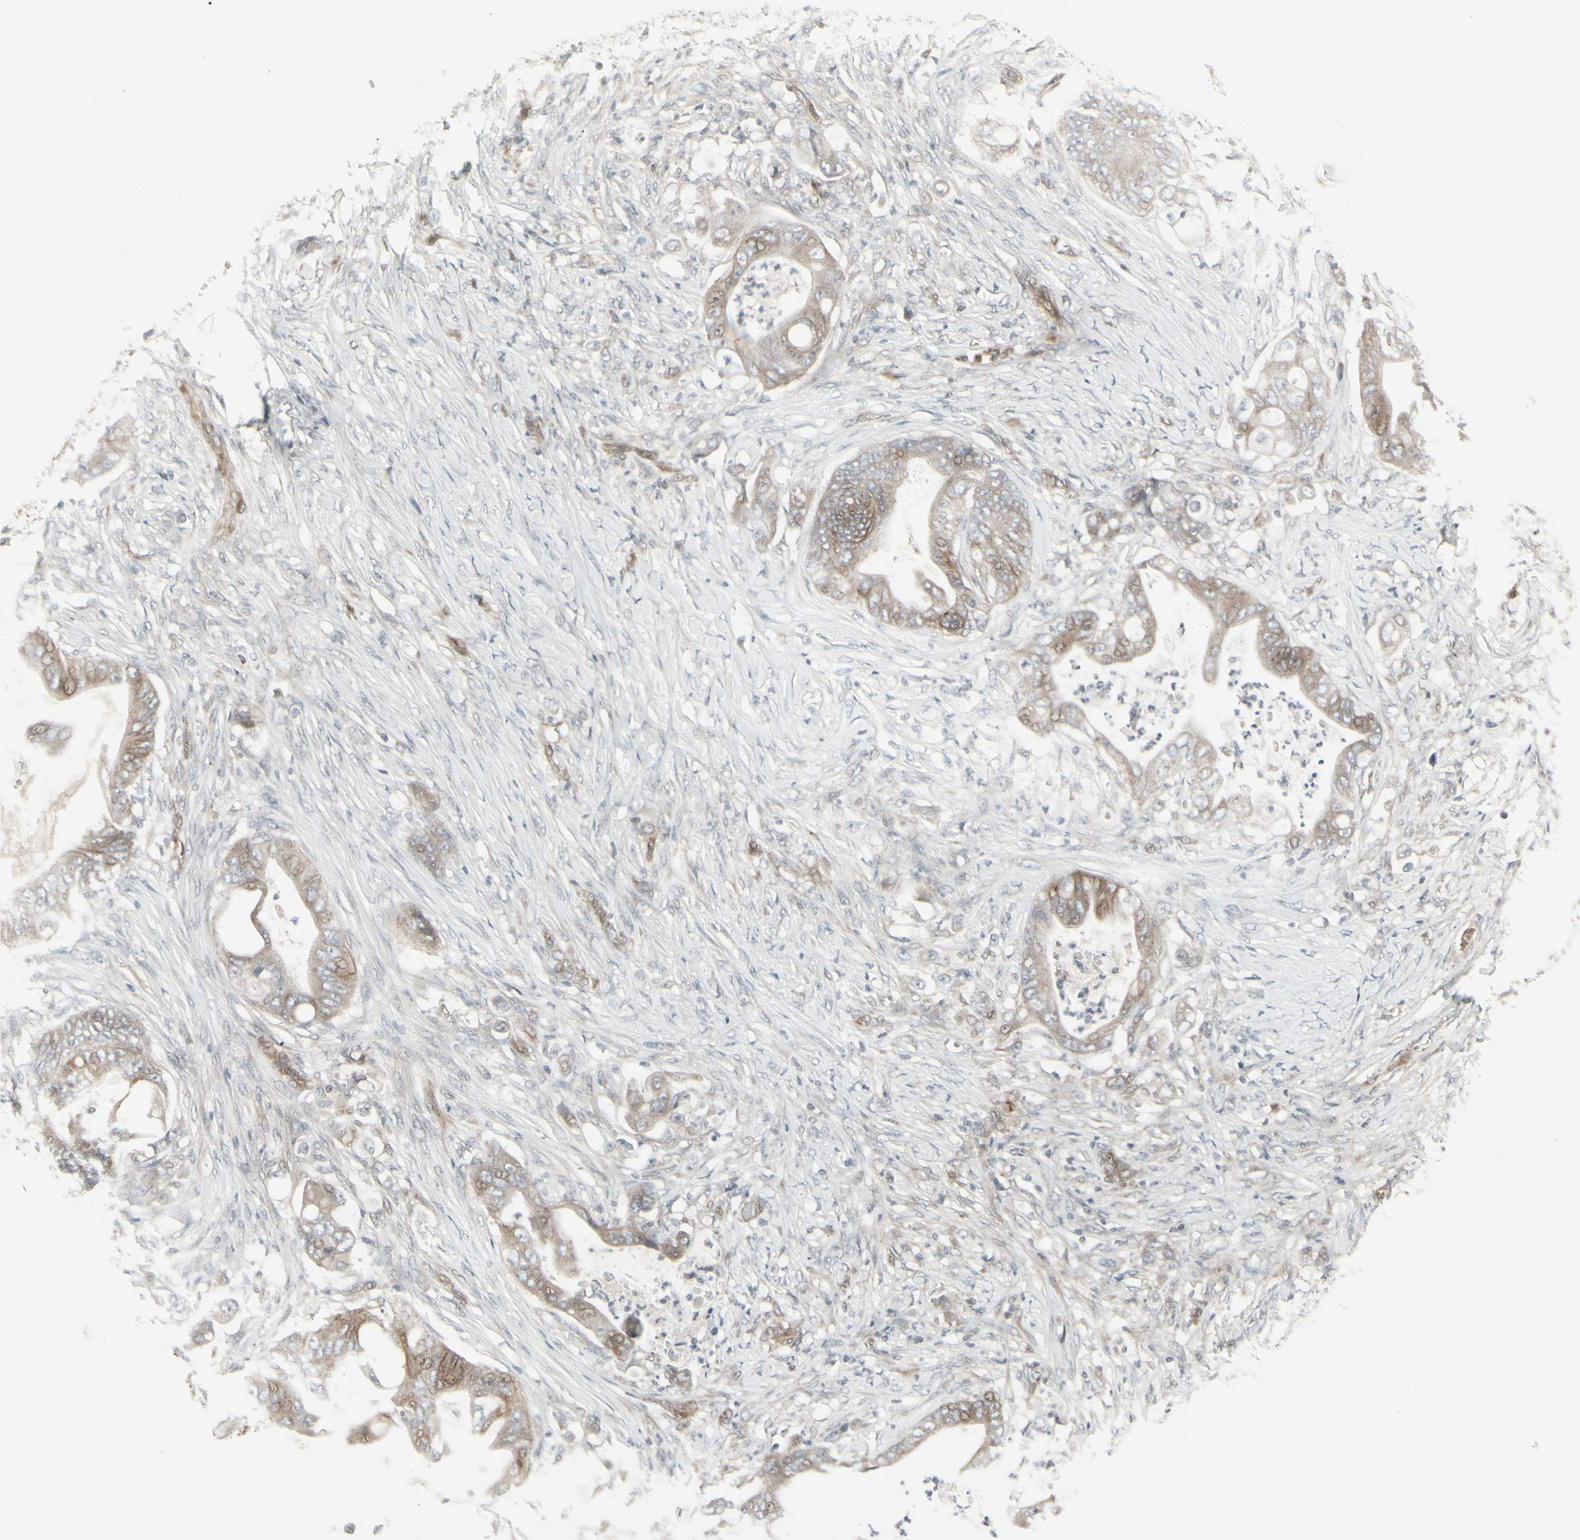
{"staining": {"intensity": "weak", "quantity": ">75%", "location": "cytoplasmic/membranous"}, "tissue": "stomach cancer", "cell_type": "Tumor cells", "image_type": "cancer", "snomed": [{"axis": "morphology", "description": "Adenocarcinoma, NOS"}, {"axis": "topography", "description": "Stomach"}], "caption": "DAB (3,3'-diaminobenzidine) immunohistochemical staining of stomach adenocarcinoma shows weak cytoplasmic/membranous protein staining in approximately >75% of tumor cells.", "gene": "IGFBP6", "patient": {"sex": "female", "age": 73}}